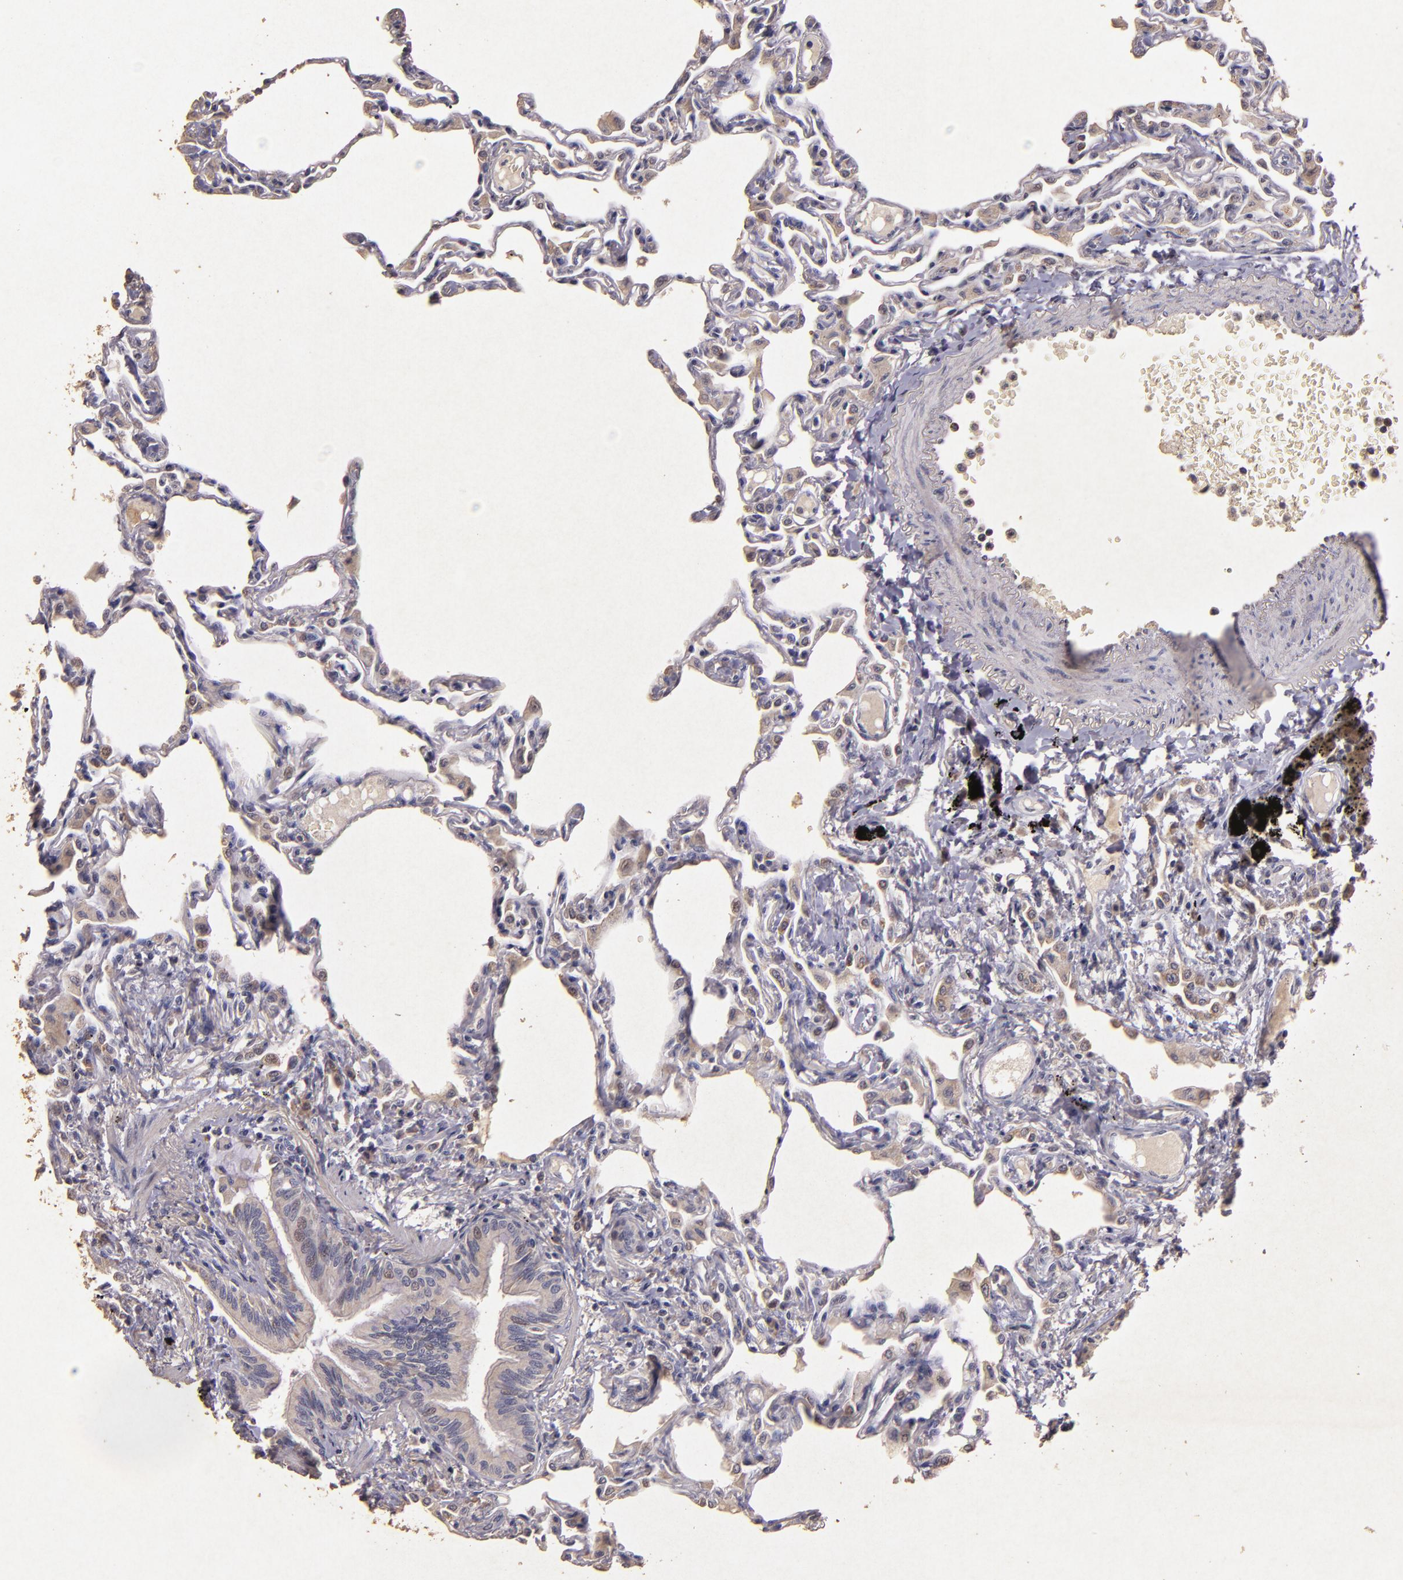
{"staining": {"intensity": "negative", "quantity": "none", "location": "none"}, "tissue": "lung", "cell_type": "Alveolar cells", "image_type": "normal", "snomed": [{"axis": "morphology", "description": "Normal tissue, NOS"}, {"axis": "topography", "description": "Lung"}], "caption": "Alveolar cells are negative for brown protein staining in normal lung. Nuclei are stained in blue.", "gene": "BCL2L13", "patient": {"sex": "female", "age": 49}}